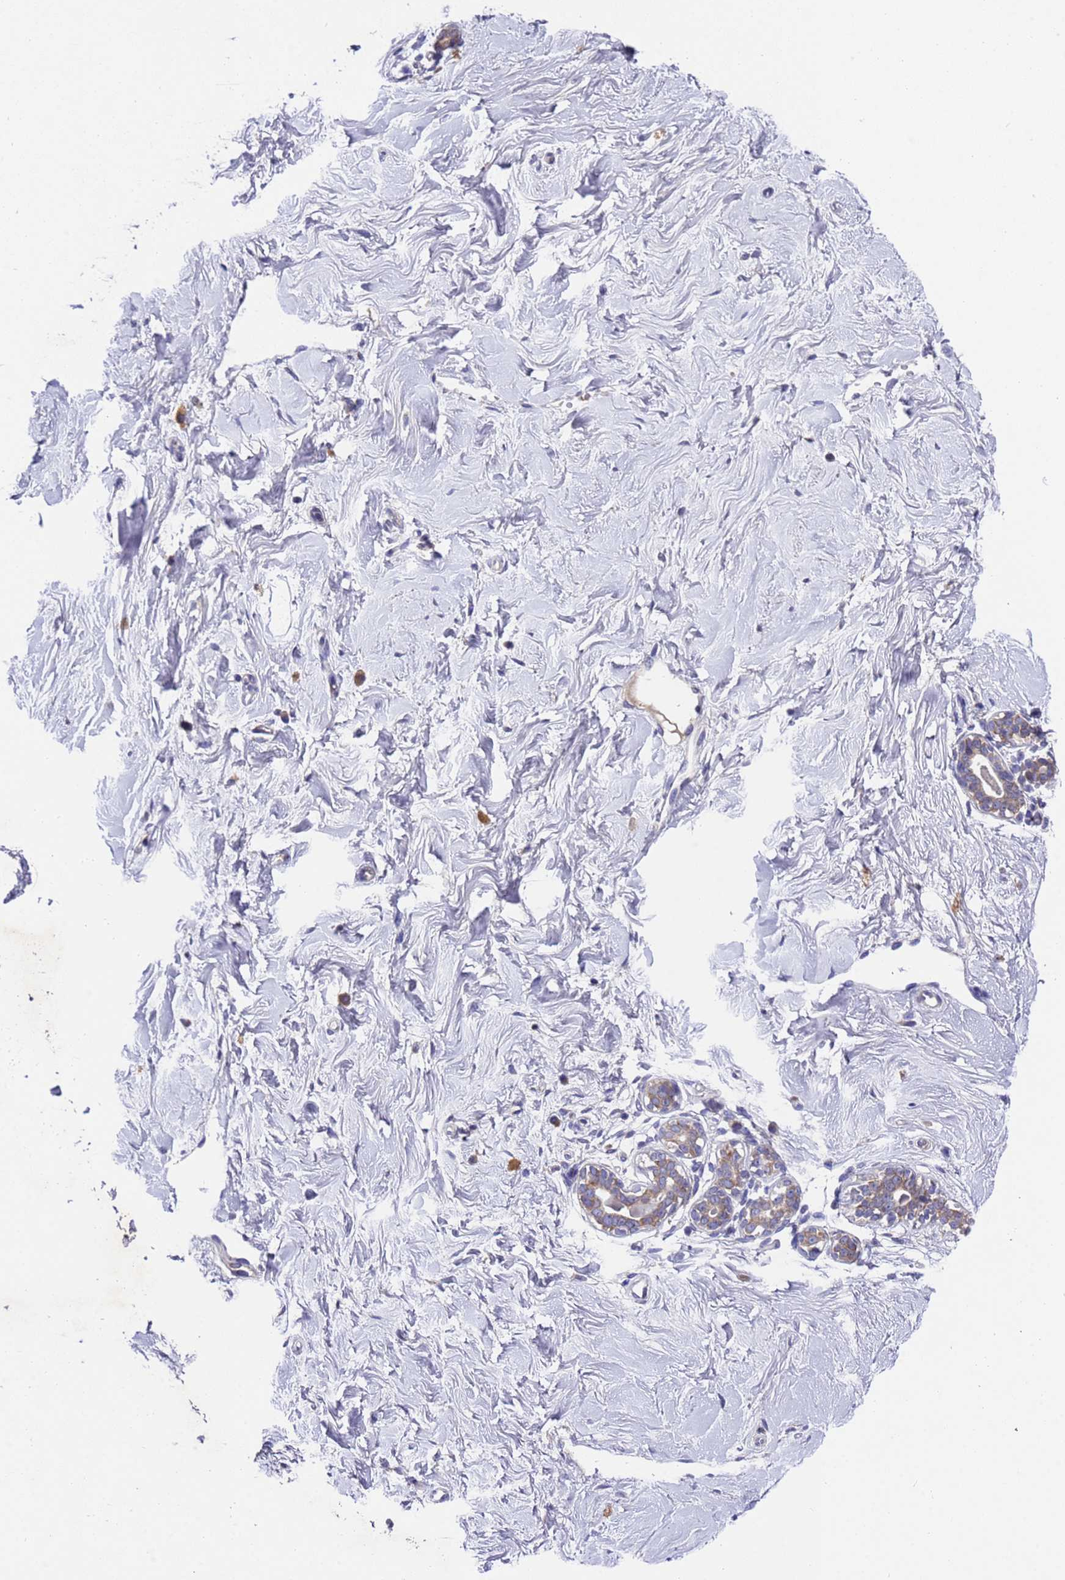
{"staining": {"intensity": "negative", "quantity": "none", "location": "none"}, "tissue": "breast", "cell_type": "Adipocytes", "image_type": "normal", "snomed": [{"axis": "morphology", "description": "Normal tissue, NOS"}, {"axis": "morphology", "description": "Adenoma, NOS"}, {"axis": "topography", "description": "Breast"}], "caption": "An image of breast stained for a protein shows no brown staining in adipocytes. (DAB (3,3'-diaminobenzidine) immunohistochemistry (IHC) visualized using brightfield microscopy, high magnification).", "gene": "DCAF12L1", "patient": {"sex": "female", "age": 23}}